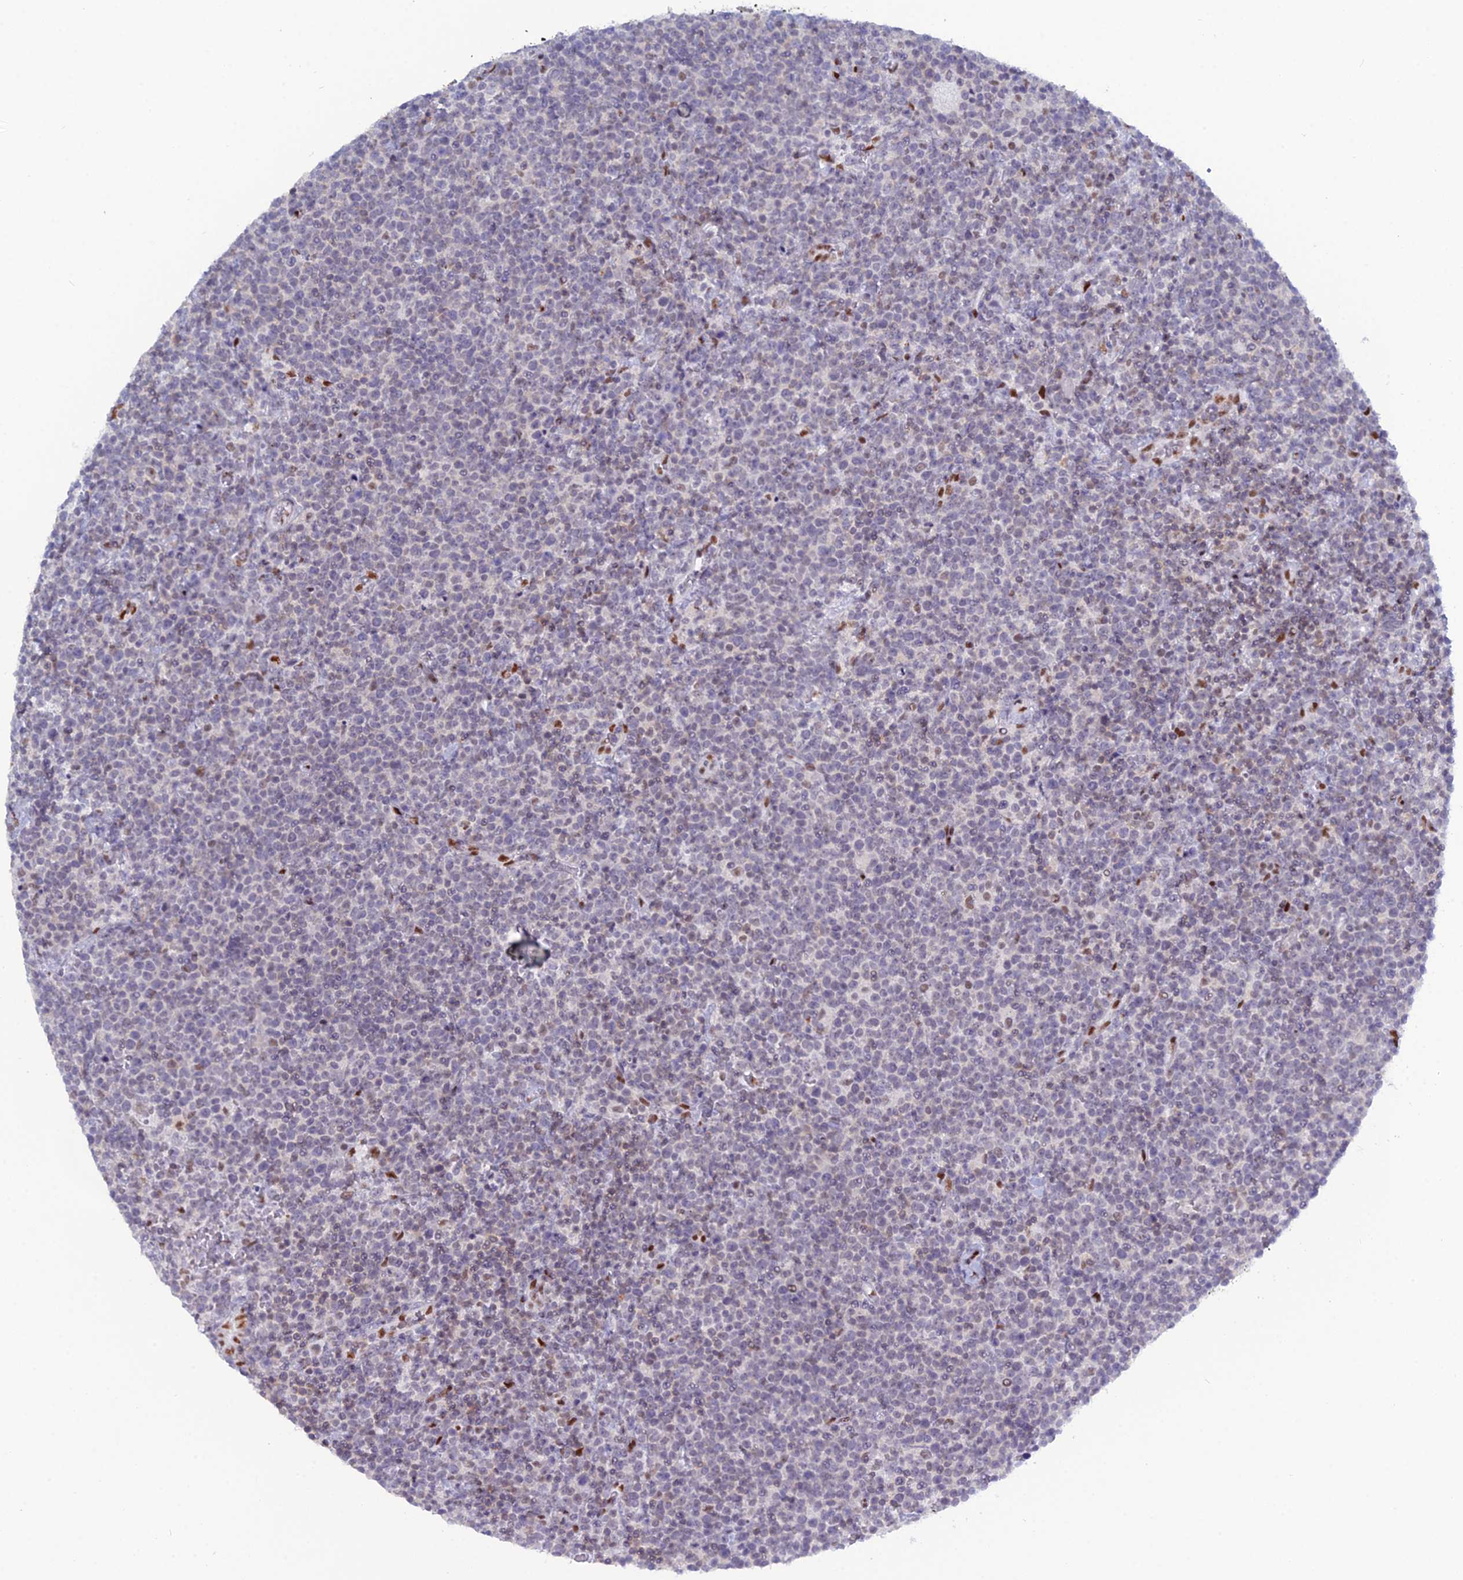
{"staining": {"intensity": "weak", "quantity": "<25%", "location": "nuclear"}, "tissue": "lymphoma", "cell_type": "Tumor cells", "image_type": "cancer", "snomed": [{"axis": "morphology", "description": "Malignant lymphoma, non-Hodgkin's type, High grade"}, {"axis": "topography", "description": "Lymph node"}], "caption": "Lymphoma was stained to show a protein in brown. There is no significant expression in tumor cells. (DAB (3,3'-diaminobenzidine) immunohistochemistry with hematoxylin counter stain).", "gene": "NOL4L", "patient": {"sex": "male", "age": 61}}